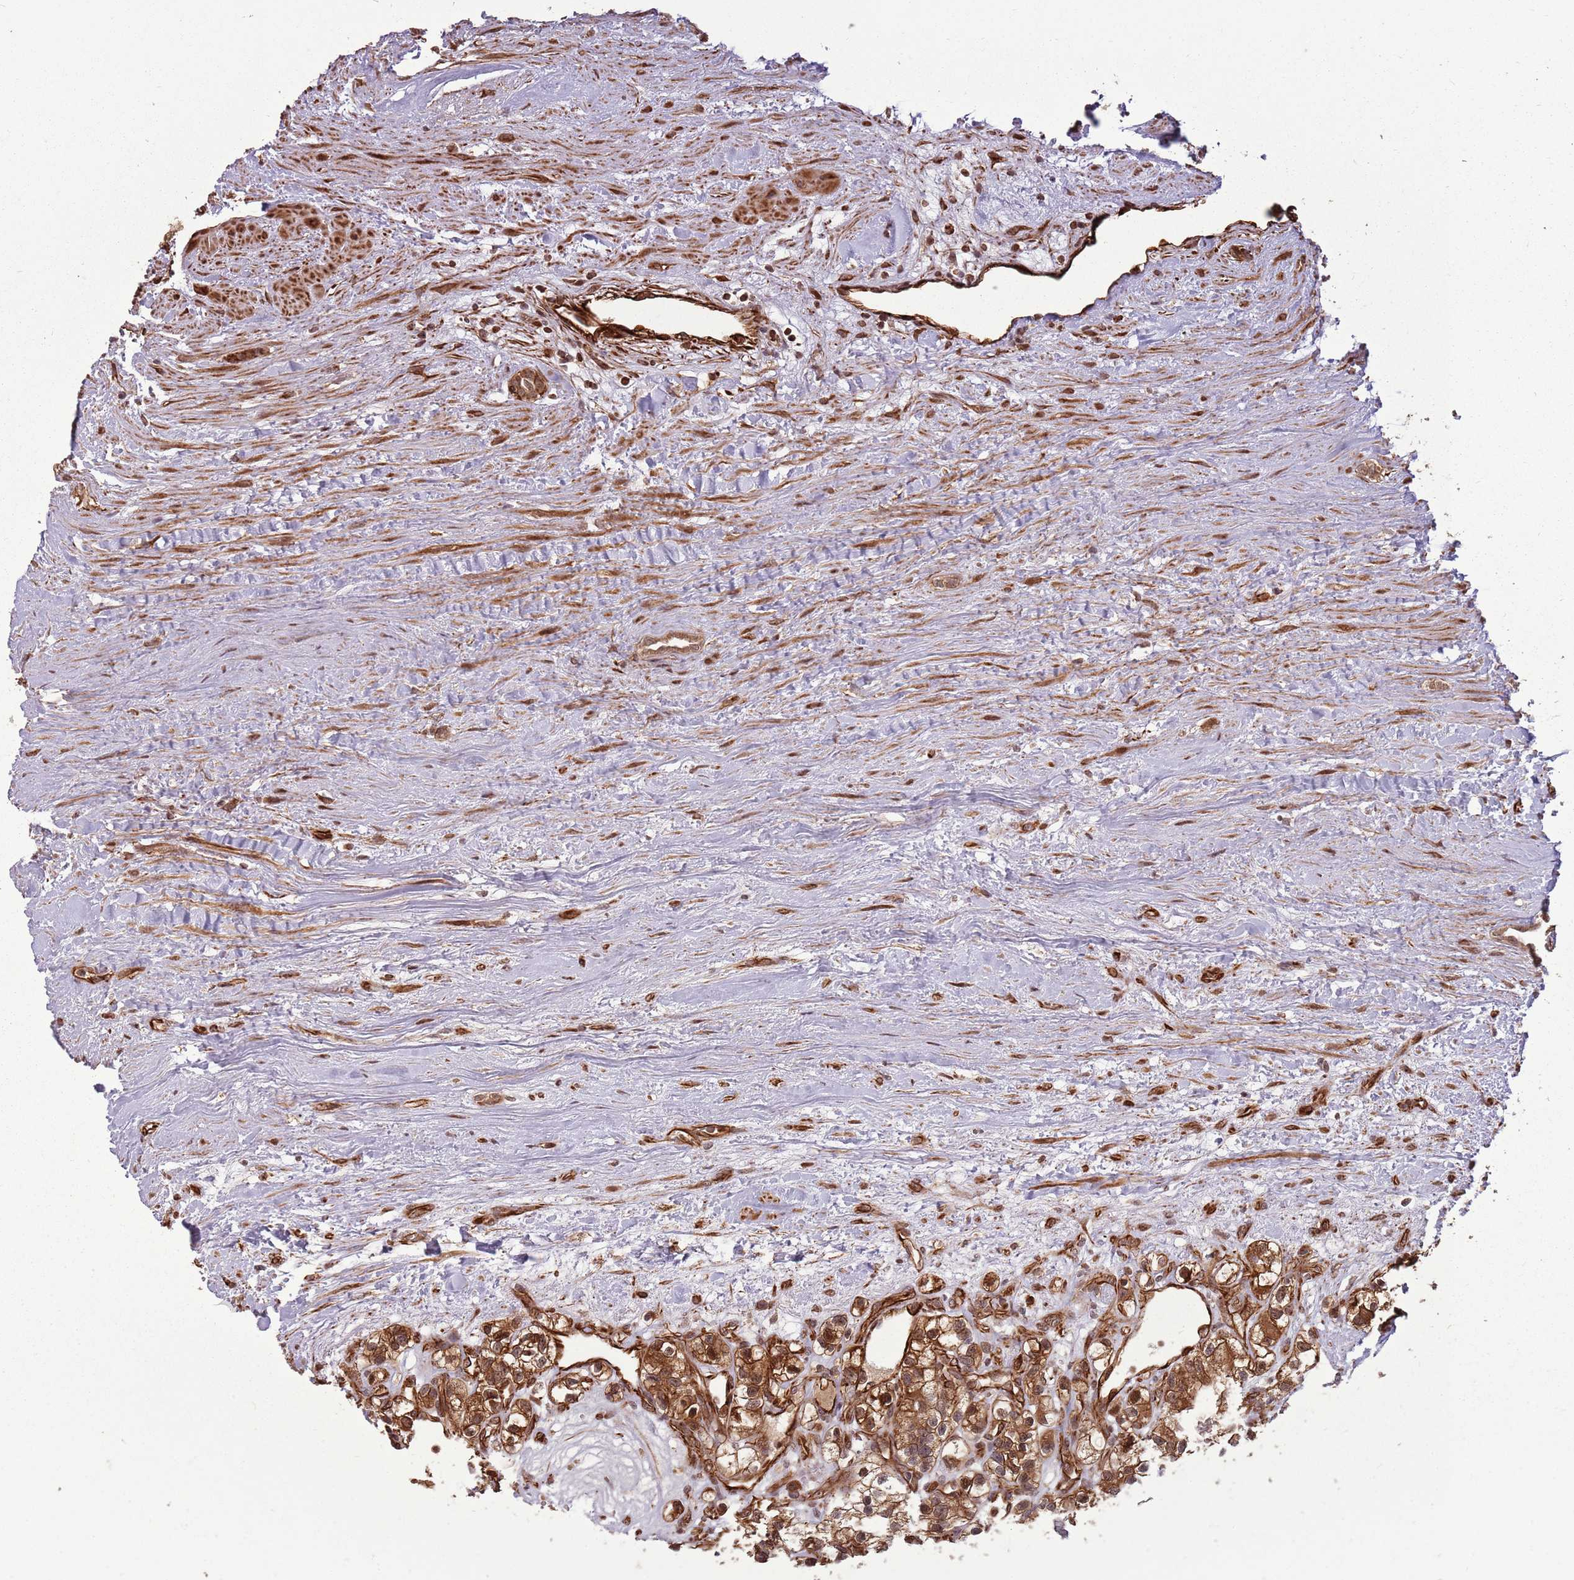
{"staining": {"intensity": "moderate", "quantity": ">75%", "location": "cytoplasmic/membranous,nuclear"}, "tissue": "renal cancer", "cell_type": "Tumor cells", "image_type": "cancer", "snomed": [{"axis": "morphology", "description": "Adenocarcinoma, NOS"}, {"axis": "topography", "description": "Kidney"}], "caption": "A micrograph showing moderate cytoplasmic/membranous and nuclear staining in about >75% of tumor cells in renal cancer, as visualized by brown immunohistochemical staining.", "gene": "ADAMTS3", "patient": {"sex": "female", "age": 57}}